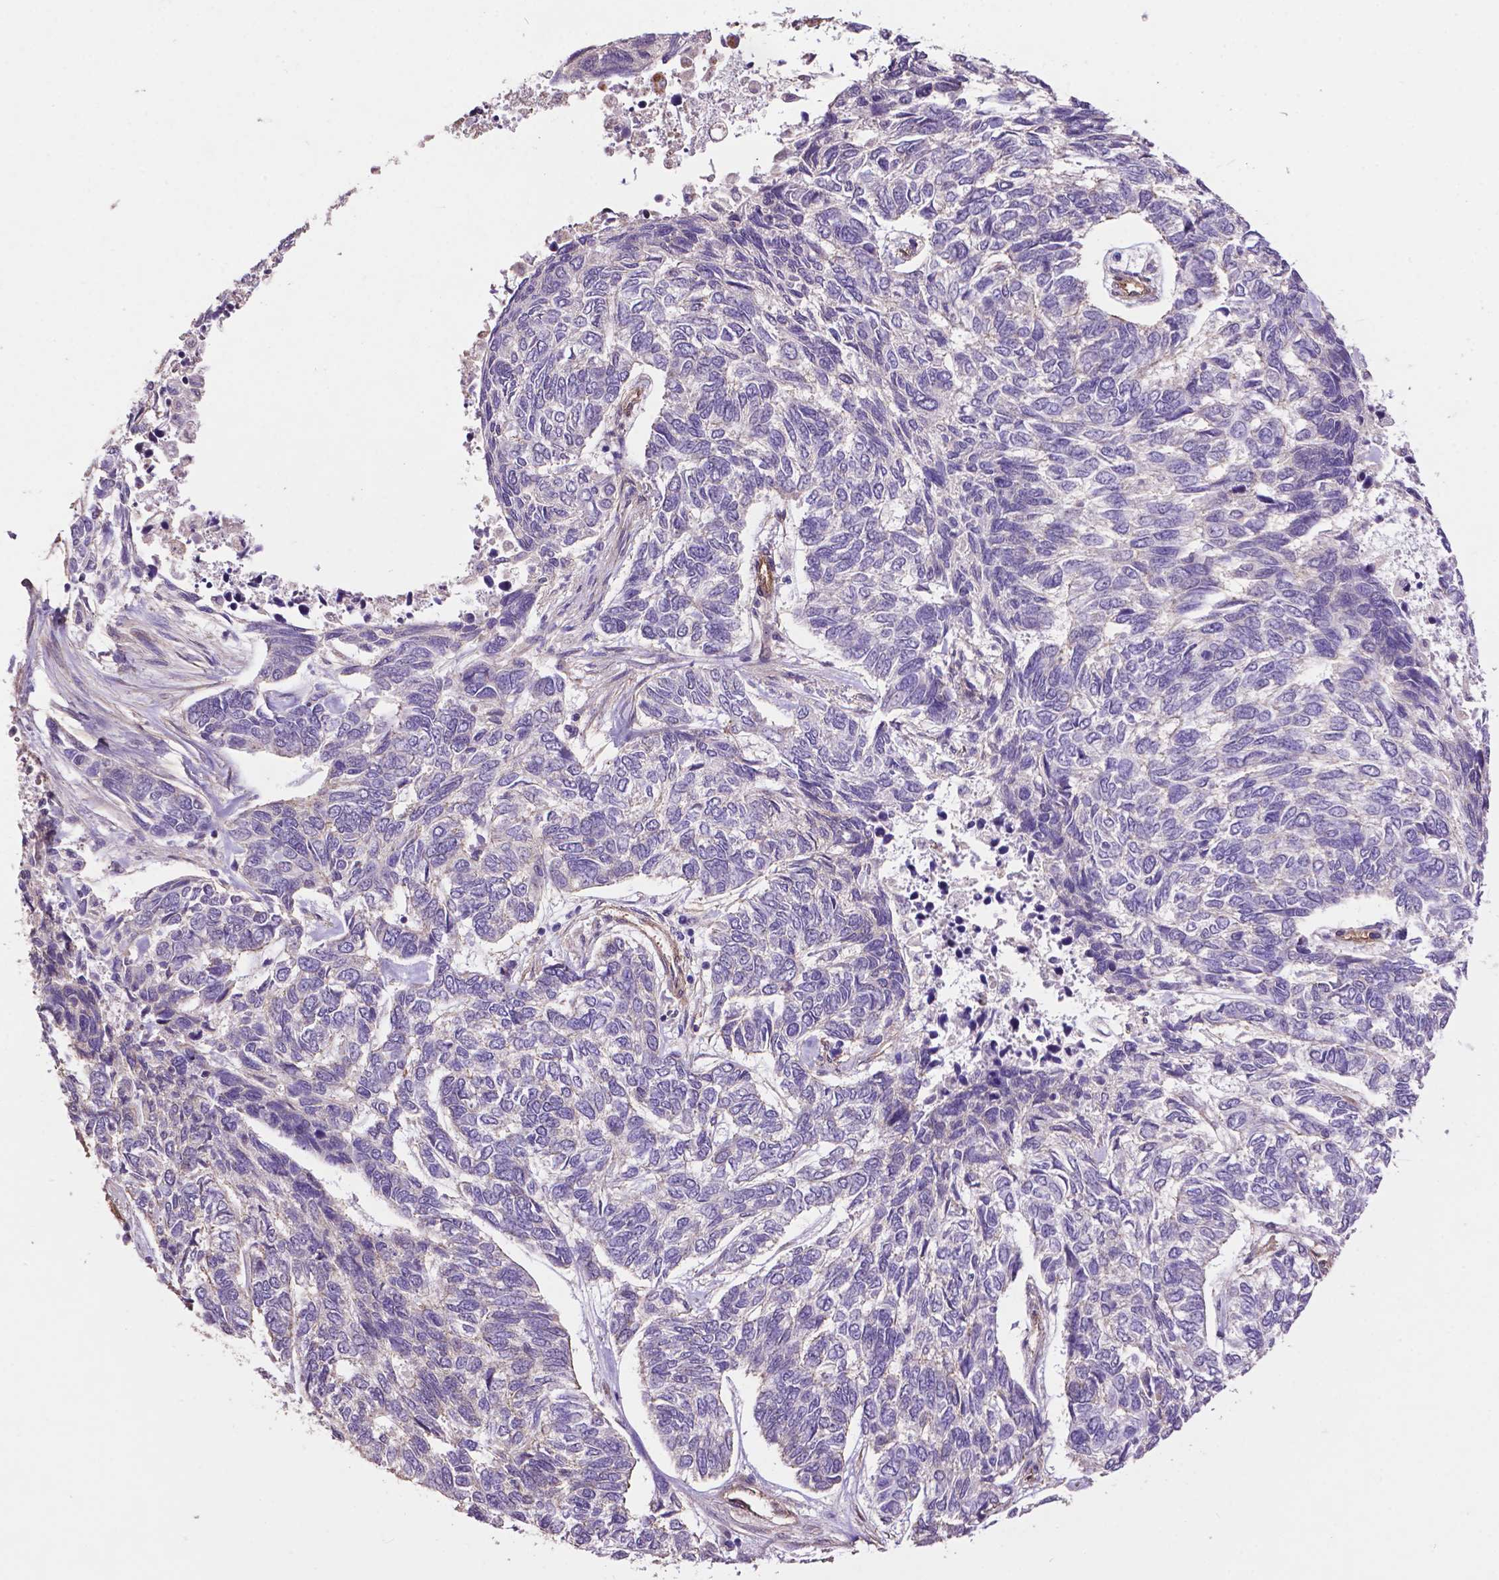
{"staining": {"intensity": "negative", "quantity": "none", "location": "none"}, "tissue": "skin cancer", "cell_type": "Tumor cells", "image_type": "cancer", "snomed": [{"axis": "morphology", "description": "Basal cell carcinoma"}, {"axis": "topography", "description": "Skin"}], "caption": "IHC micrograph of neoplastic tissue: human basal cell carcinoma (skin) stained with DAB displays no significant protein expression in tumor cells. (Brightfield microscopy of DAB (3,3'-diaminobenzidine) IHC at high magnification).", "gene": "PDLIM1", "patient": {"sex": "female", "age": 65}}